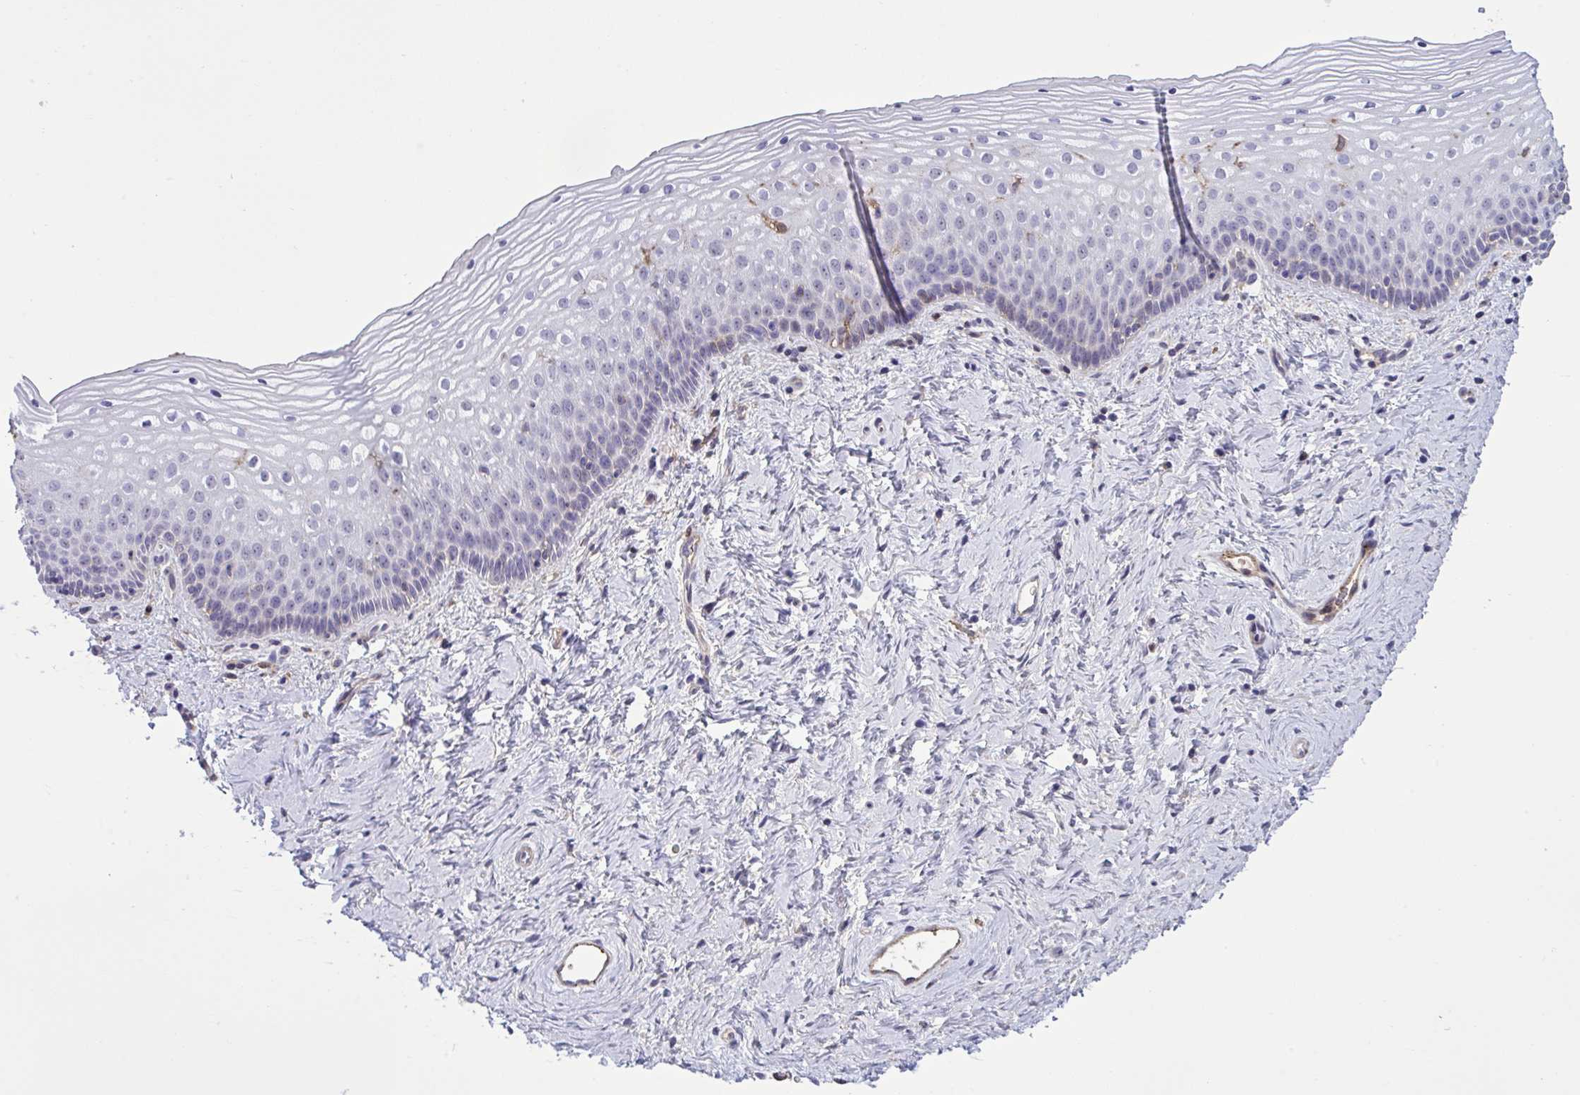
{"staining": {"intensity": "weak", "quantity": "<25%", "location": "cytoplasmic/membranous"}, "tissue": "vagina", "cell_type": "Squamous epithelial cells", "image_type": "normal", "snomed": [{"axis": "morphology", "description": "Normal tissue, NOS"}, {"axis": "topography", "description": "Vagina"}], "caption": "High magnification brightfield microscopy of benign vagina stained with DAB (3,3'-diaminobenzidine) (brown) and counterstained with hematoxylin (blue): squamous epithelial cells show no significant positivity. The staining was performed using DAB (3,3'-diaminobenzidine) to visualize the protein expression in brown, while the nuclei were stained in blue with hematoxylin (Magnification: 20x).", "gene": "CD101", "patient": {"sex": "female", "age": 45}}